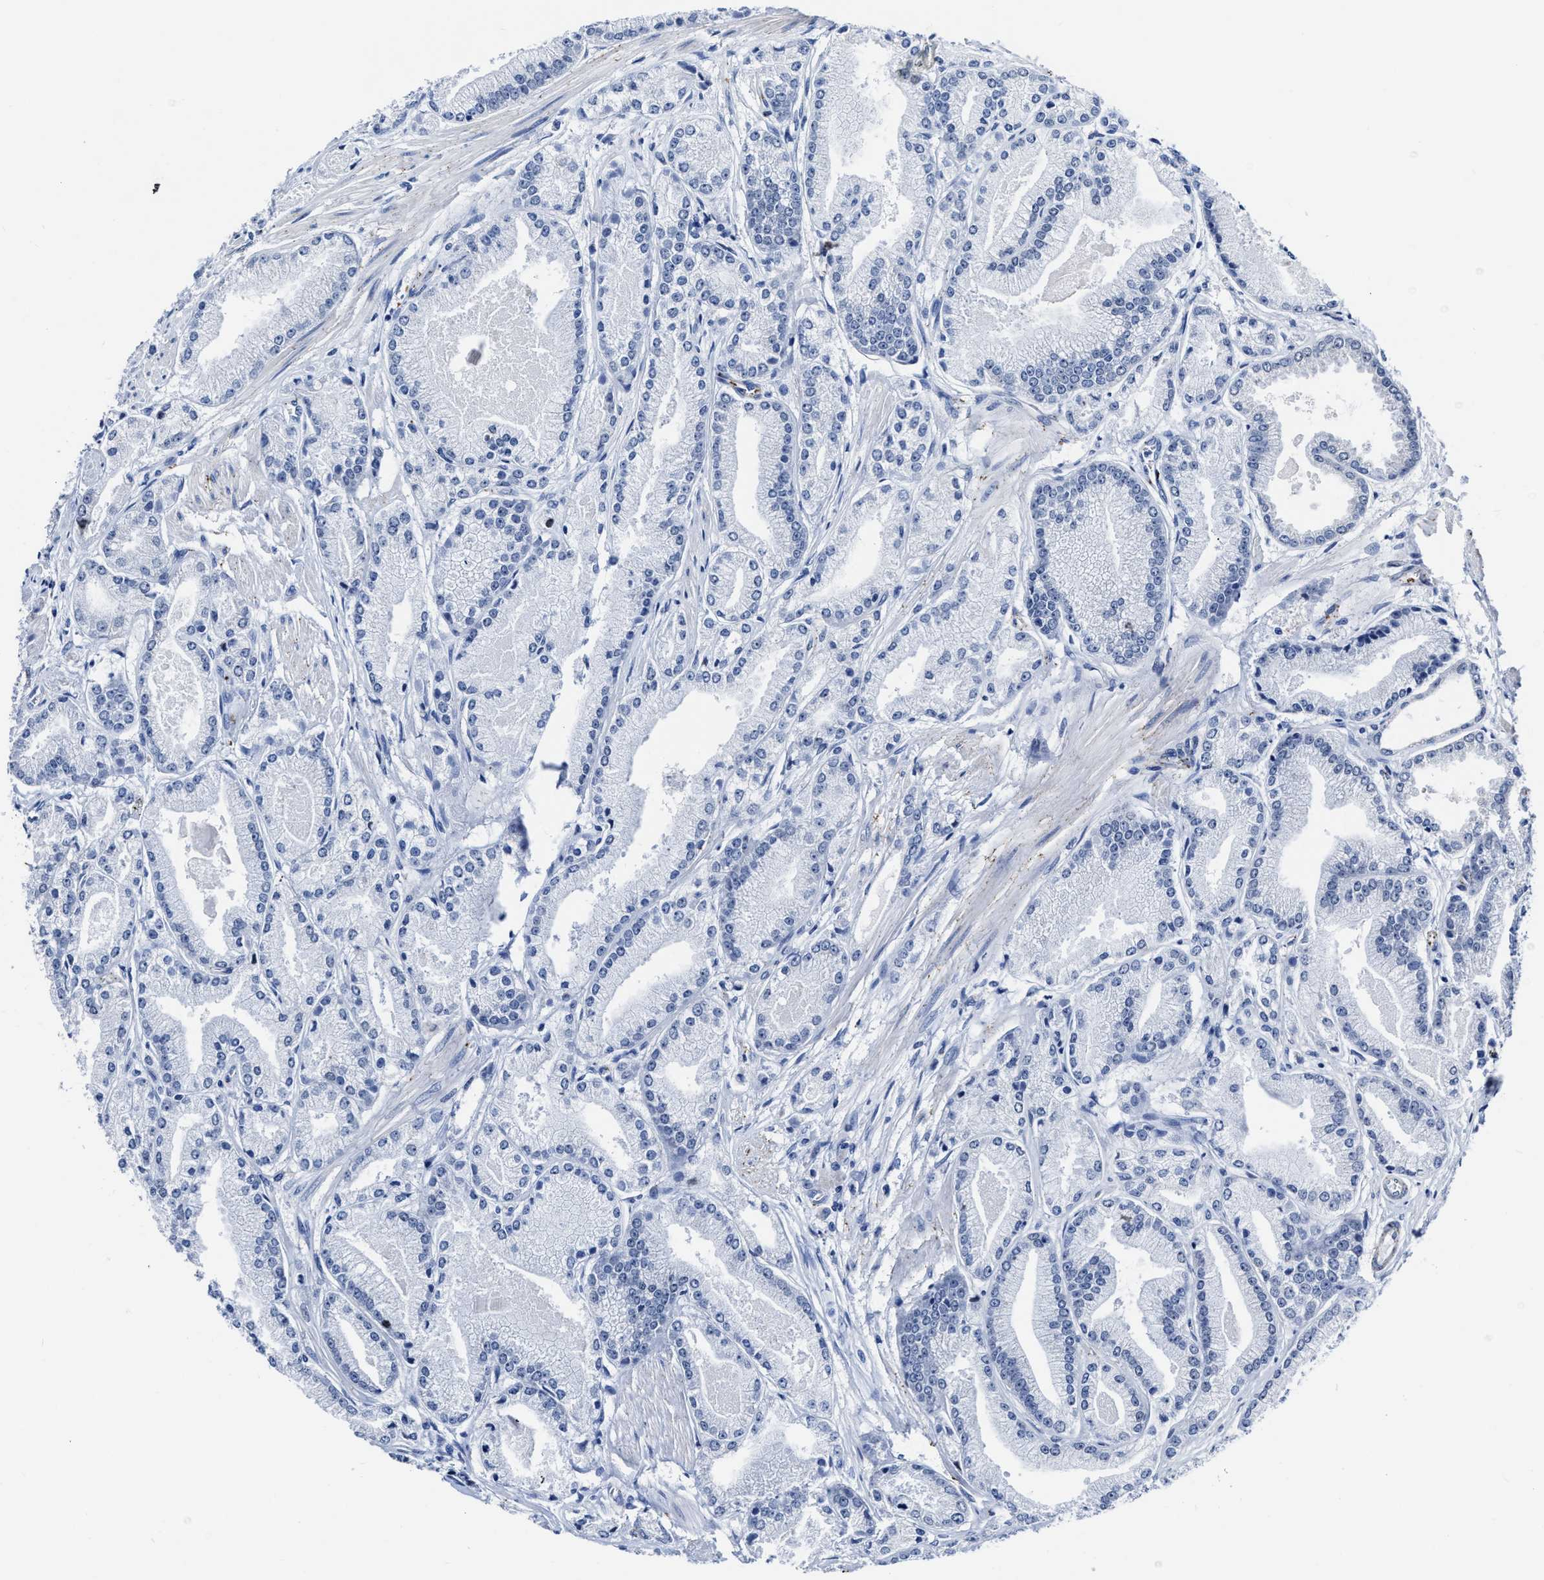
{"staining": {"intensity": "negative", "quantity": "none", "location": "none"}, "tissue": "prostate cancer", "cell_type": "Tumor cells", "image_type": "cancer", "snomed": [{"axis": "morphology", "description": "Adenocarcinoma, High grade"}, {"axis": "topography", "description": "Prostate"}], "caption": "Tumor cells are negative for brown protein staining in prostate high-grade adenocarcinoma.", "gene": "KCNMB3", "patient": {"sex": "male", "age": 50}}